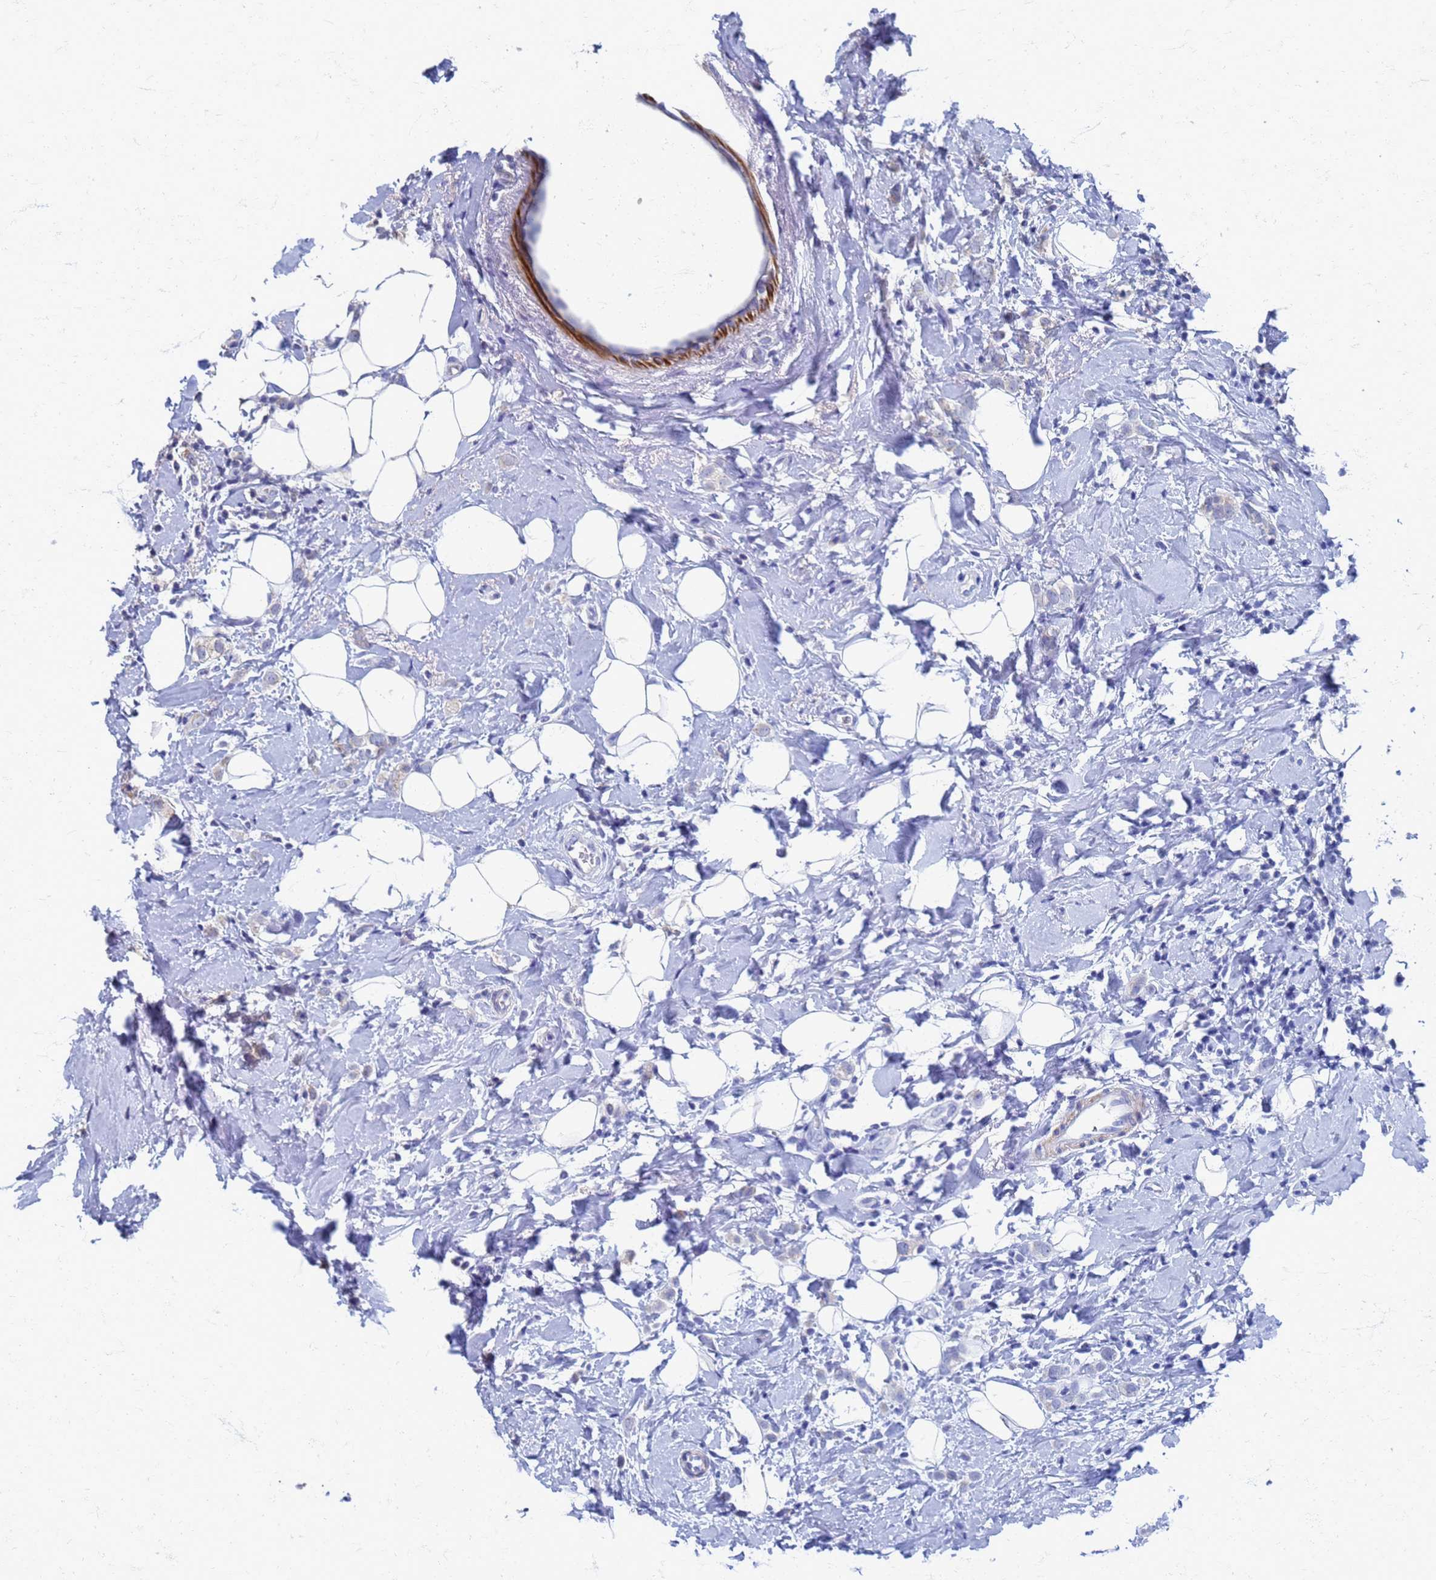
{"staining": {"intensity": "weak", "quantity": "25%-75%", "location": "cytoplasmic/membranous"}, "tissue": "breast cancer", "cell_type": "Tumor cells", "image_type": "cancer", "snomed": [{"axis": "morphology", "description": "Lobular carcinoma"}, {"axis": "topography", "description": "Breast"}], "caption": "The histopathology image demonstrates a brown stain indicating the presence of a protein in the cytoplasmic/membranous of tumor cells in lobular carcinoma (breast).", "gene": "ATPAF1", "patient": {"sex": "female", "age": 47}}